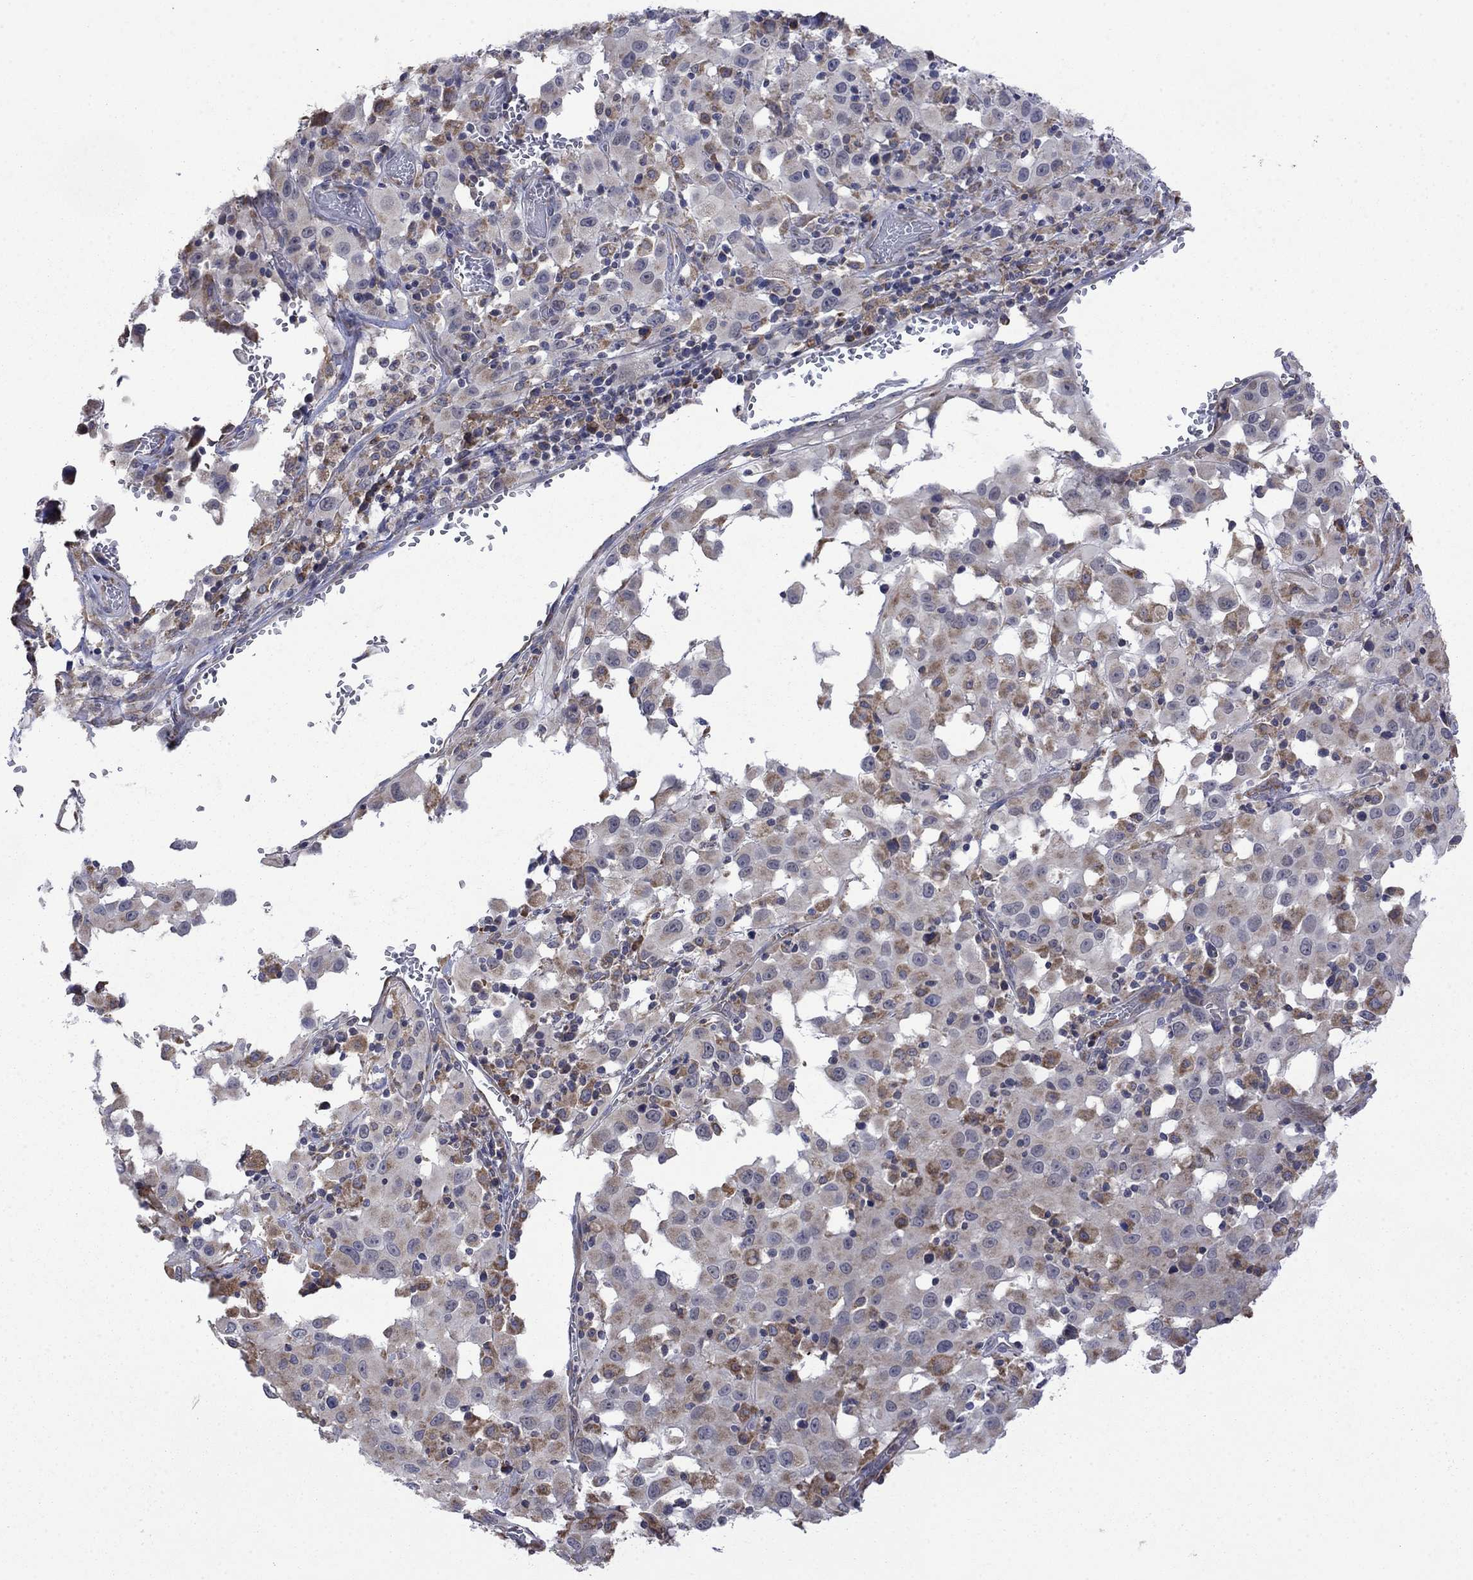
{"staining": {"intensity": "moderate", "quantity": "<25%", "location": "cytoplasmic/membranous"}, "tissue": "melanoma", "cell_type": "Tumor cells", "image_type": "cancer", "snomed": [{"axis": "morphology", "description": "Malignant melanoma, Metastatic site"}, {"axis": "topography", "description": "Lymph node"}], "caption": "A brown stain labels moderate cytoplasmic/membranous expression of a protein in melanoma tumor cells. (Stains: DAB in brown, nuclei in blue, Microscopy: brightfield microscopy at high magnification).", "gene": "FURIN", "patient": {"sex": "male", "age": 50}}